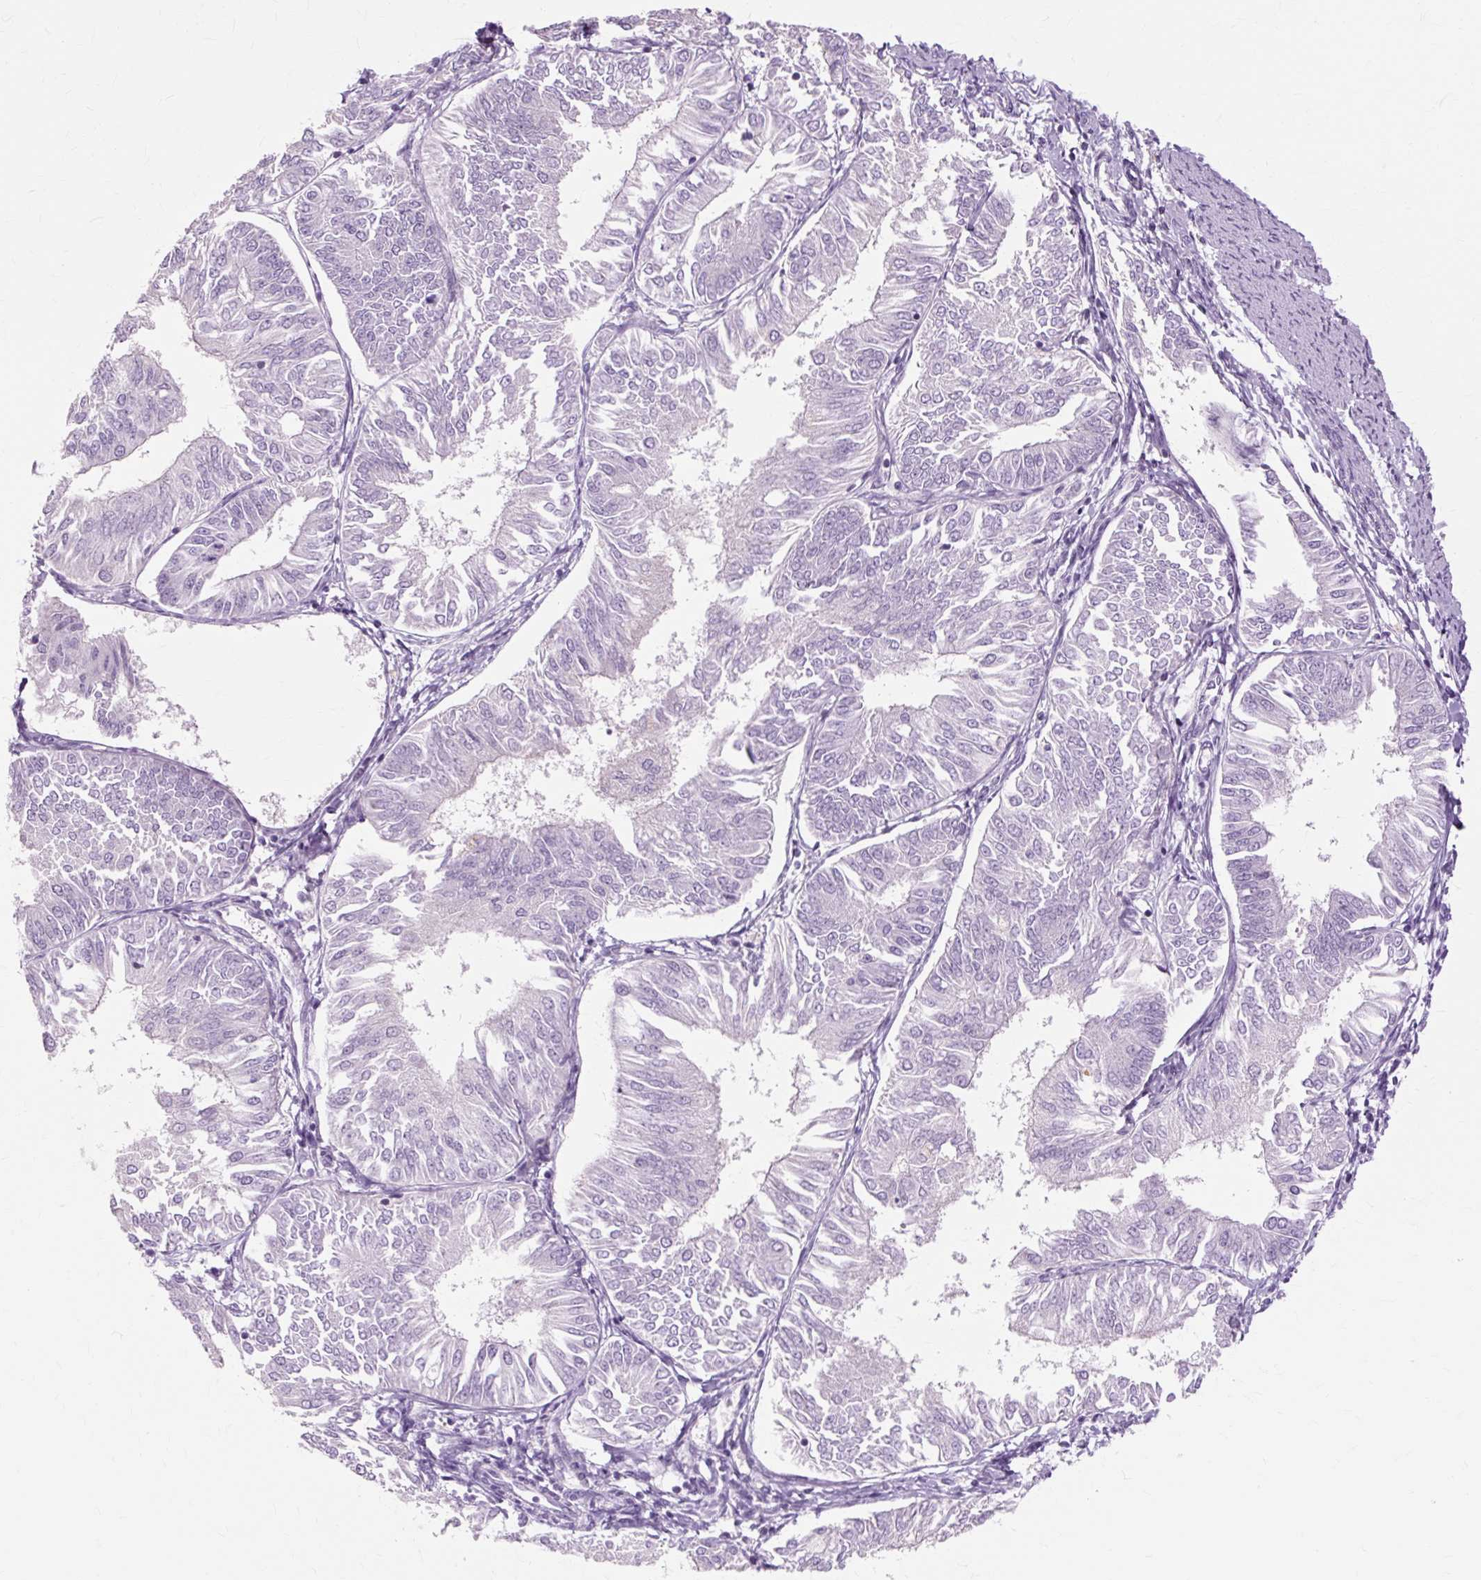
{"staining": {"intensity": "negative", "quantity": "none", "location": "none"}, "tissue": "endometrial cancer", "cell_type": "Tumor cells", "image_type": "cancer", "snomed": [{"axis": "morphology", "description": "Adenocarcinoma, NOS"}, {"axis": "topography", "description": "Endometrium"}], "caption": "A high-resolution image shows immunohistochemistry staining of endometrial cancer (adenocarcinoma), which displays no significant staining in tumor cells.", "gene": "IRX2", "patient": {"sex": "female", "age": 58}}